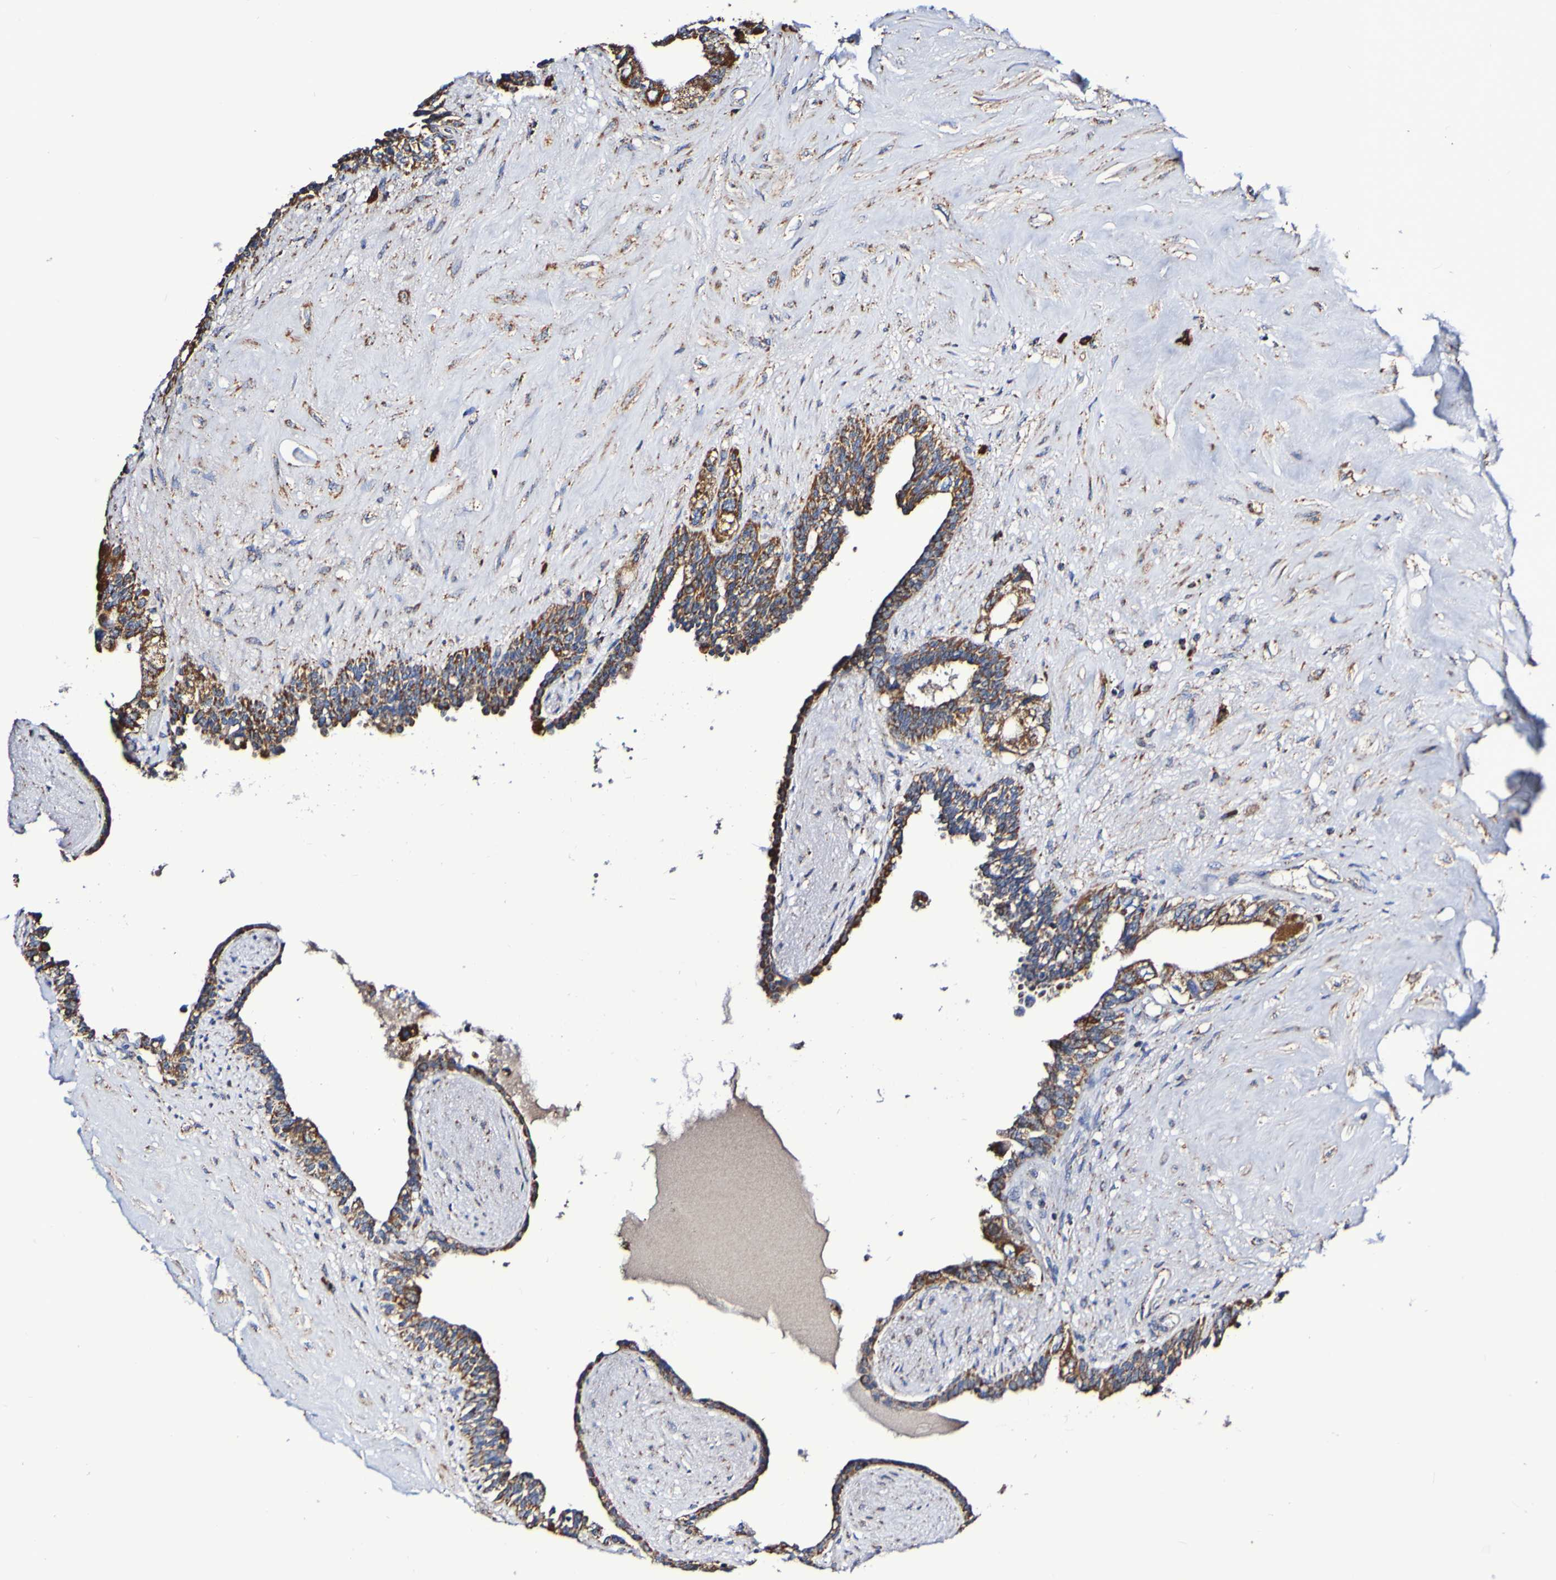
{"staining": {"intensity": "strong", "quantity": ">75%", "location": "cytoplasmic/membranous"}, "tissue": "seminal vesicle", "cell_type": "Glandular cells", "image_type": "normal", "snomed": [{"axis": "morphology", "description": "Normal tissue, NOS"}, {"axis": "topography", "description": "Seminal veicle"}], "caption": "Human seminal vesicle stained with a brown dye displays strong cytoplasmic/membranous positive expression in approximately >75% of glandular cells.", "gene": "IL18R1", "patient": {"sex": "male", "age": 63}}